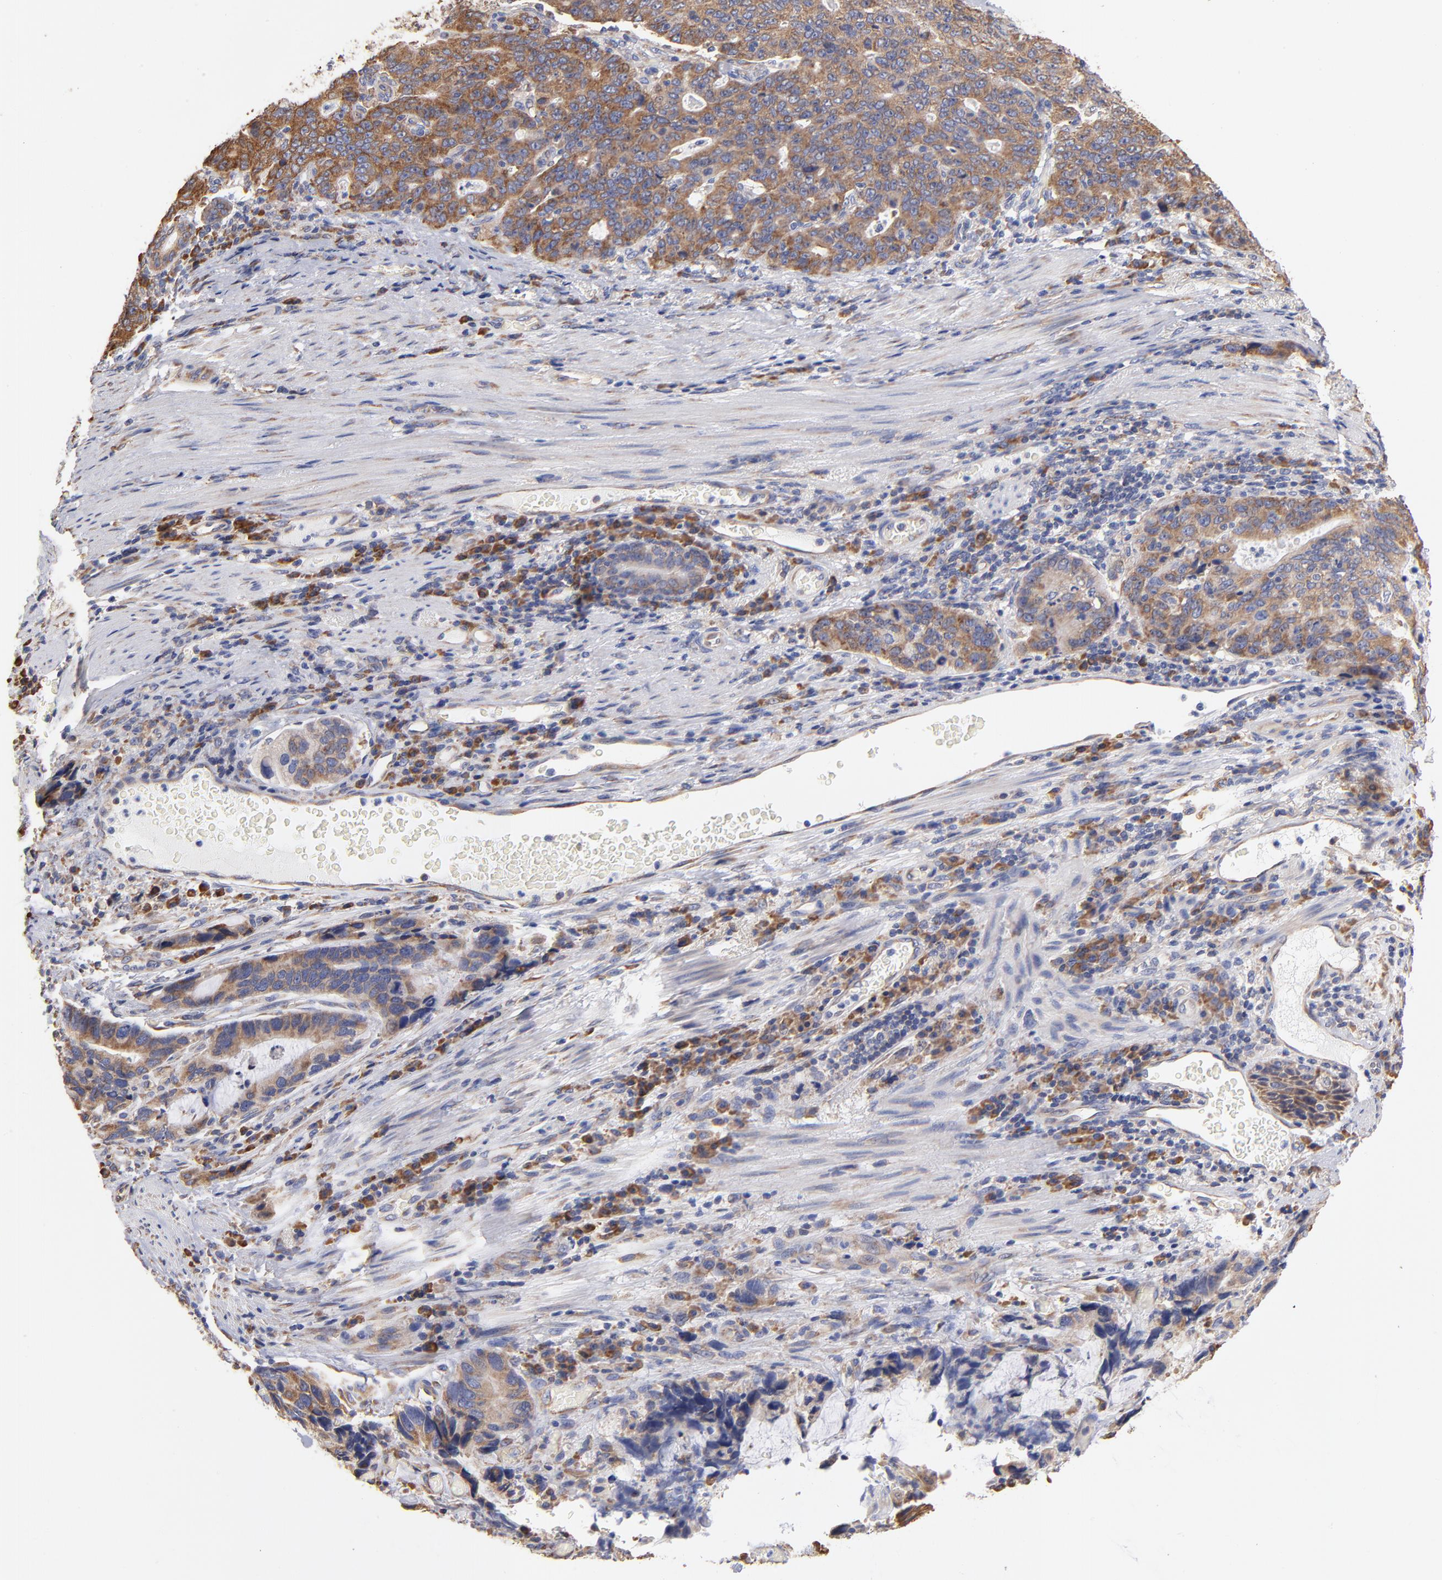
{"staining": {"intensity": "moderate", "quantity": ">75%", "location": "cytoplasmic/membranous"}, "tissue": "stomach cancer", "cell_type": "Tumor cells", "image_type": "cancer", "snomed": [{"axis": "morphology", "description": "Adenocarcinoma, NOS"}, {"axis": "topography", "description": "Esophagus"}, {"axis": "topography", "description": "Stomach"}], "caption": "There is medium levels of moderate cytoplasmic/membranous expression in tumor cells of stomach adenocarcinoma, as demonstrated by immunohistochemical staining (brown color).", "gene": "RPL9", "patient": {"sex": "male", "age": 74}}